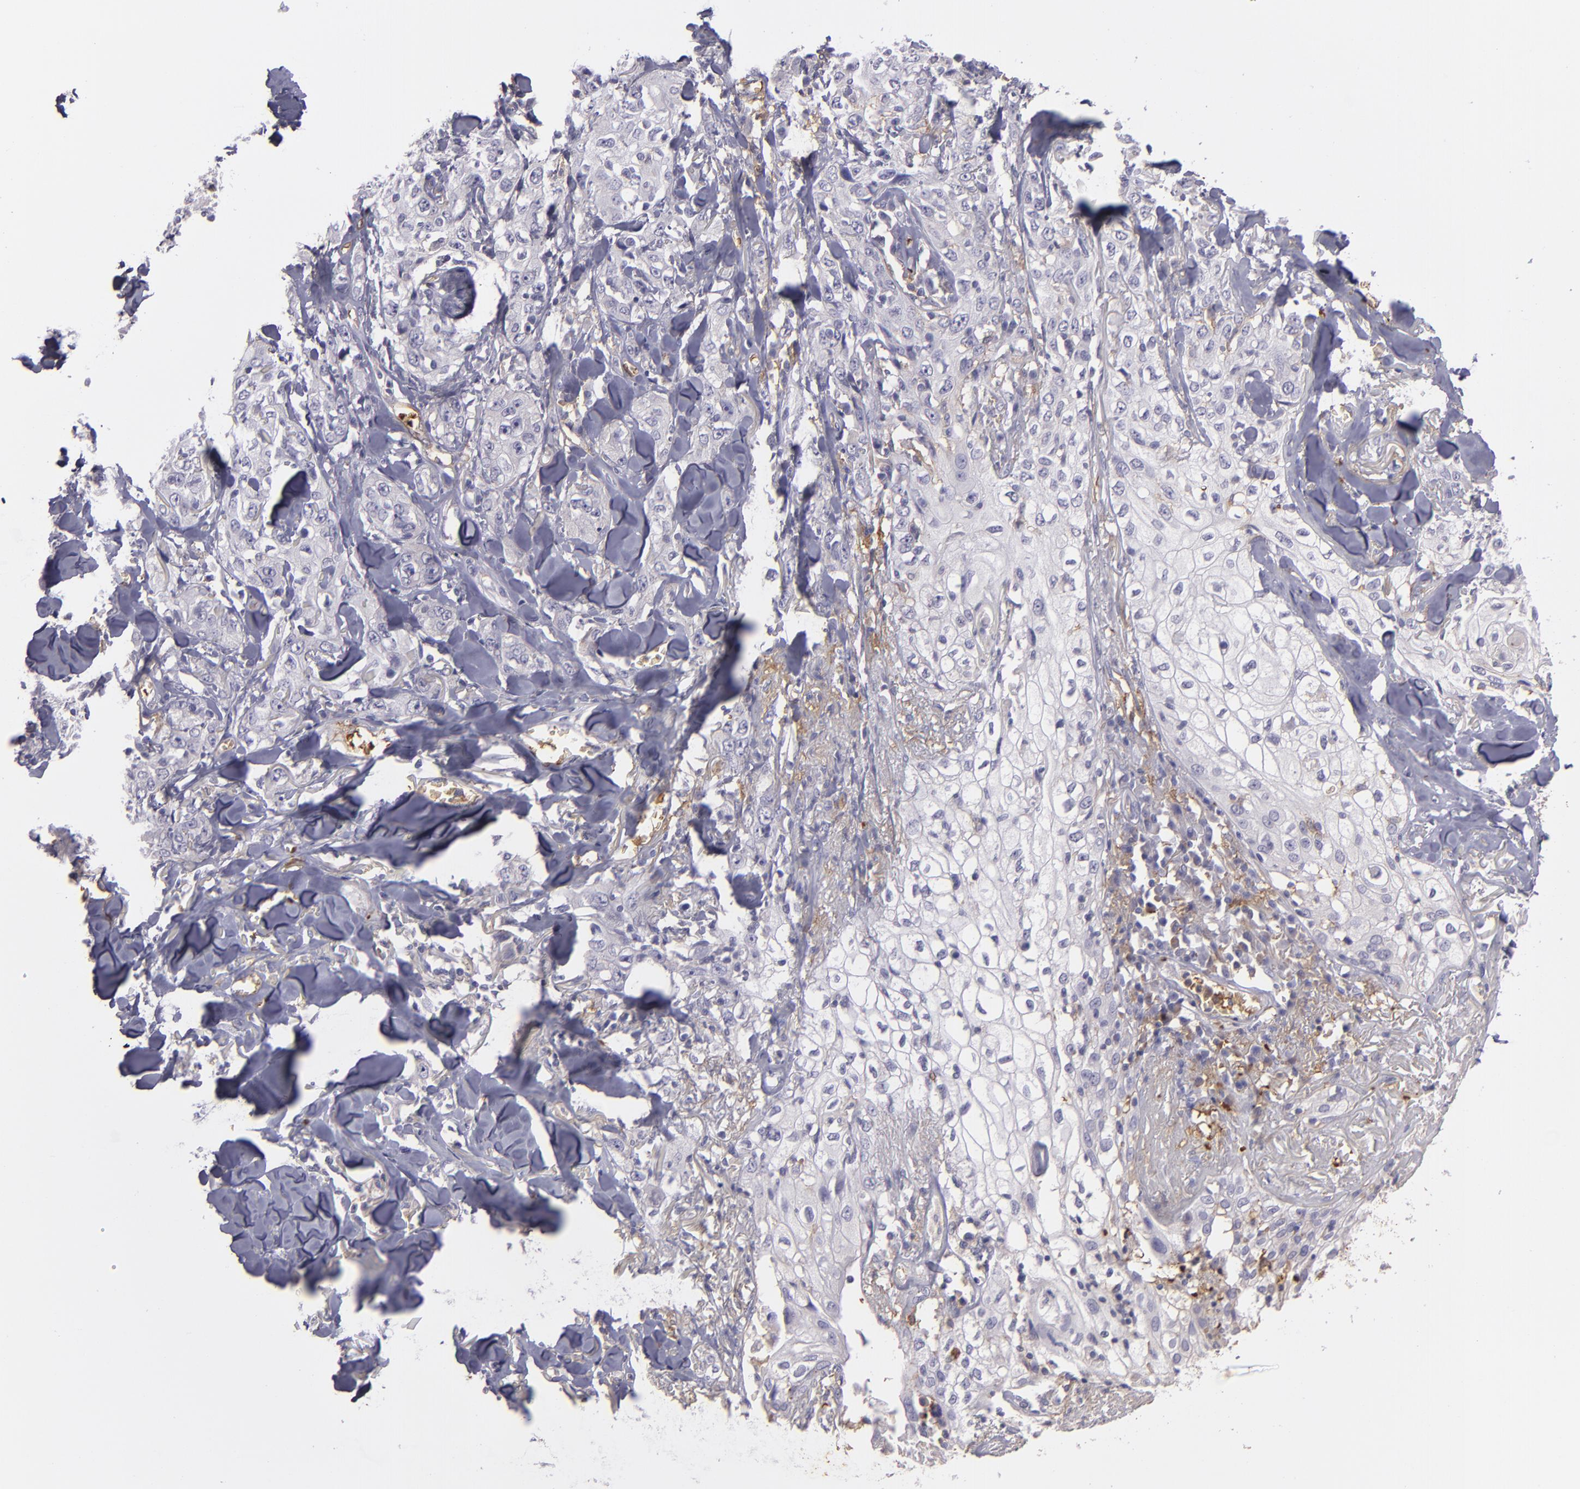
{"staining": {"intensity": "negative", "quantity": "none", "location": "none"}, "tissue": "skin cancer", "cell_type": "Tumor cells", "image_type": "cancer", "snomed": [{"axis": "morphology", "description": "Squamous cell carcinoma, NOS"}, {"axis": "topography", "description": "Skin"}], "caption": "DAB immunohistochemical staining of skin cancer (squamous cell carcinoma) displays no significant expression in tumor cells.", "gene": "ACE", "patient": {"sex": "male", "age": 65}}